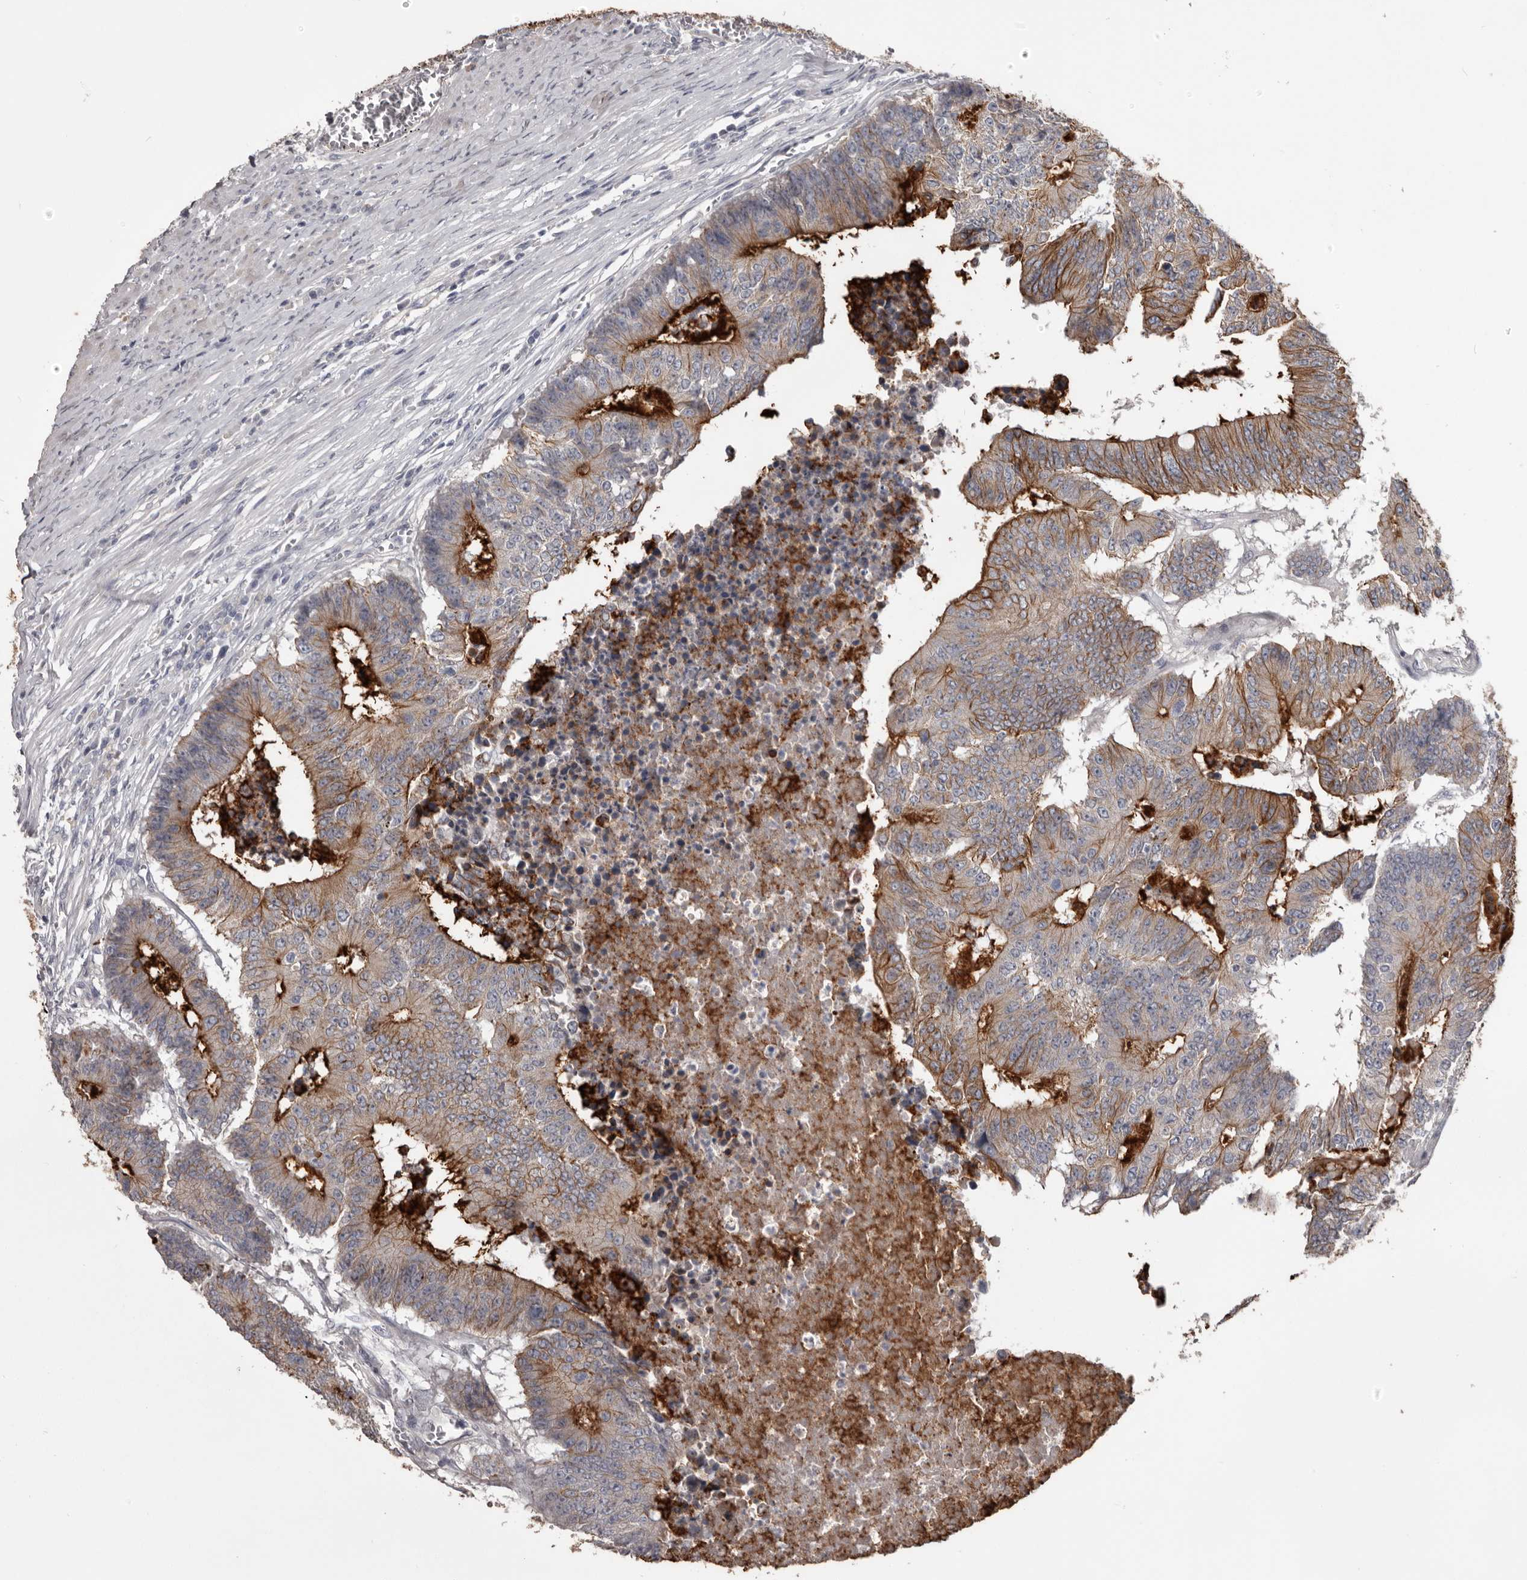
{"staining": {"intensity": "strong", "quantity": "25%-75%", "location": "cytoplasmic/membranous"}, "tissue": "colorectal cancer", "cell_type": "Tumor cells", "image_type": "cancer", "snomed": [{"axis": "morphology", "description": "Adenocarcinoma, NOS"}, {"axis": "topography", "description": "Colon"}], "caption": "A brown stain highlights strong cytoplasmic/membranous expression of a protein in colorectal adenocarcinoma tumor cells. (Stains: DAB (3,3'-diaminobenzidine) in brown, nuclei in blue, Microscopy: brightfield microscopy at high magnification).", "gene": "LPAR6", "patient": {"sex": "male", "age": 87}}